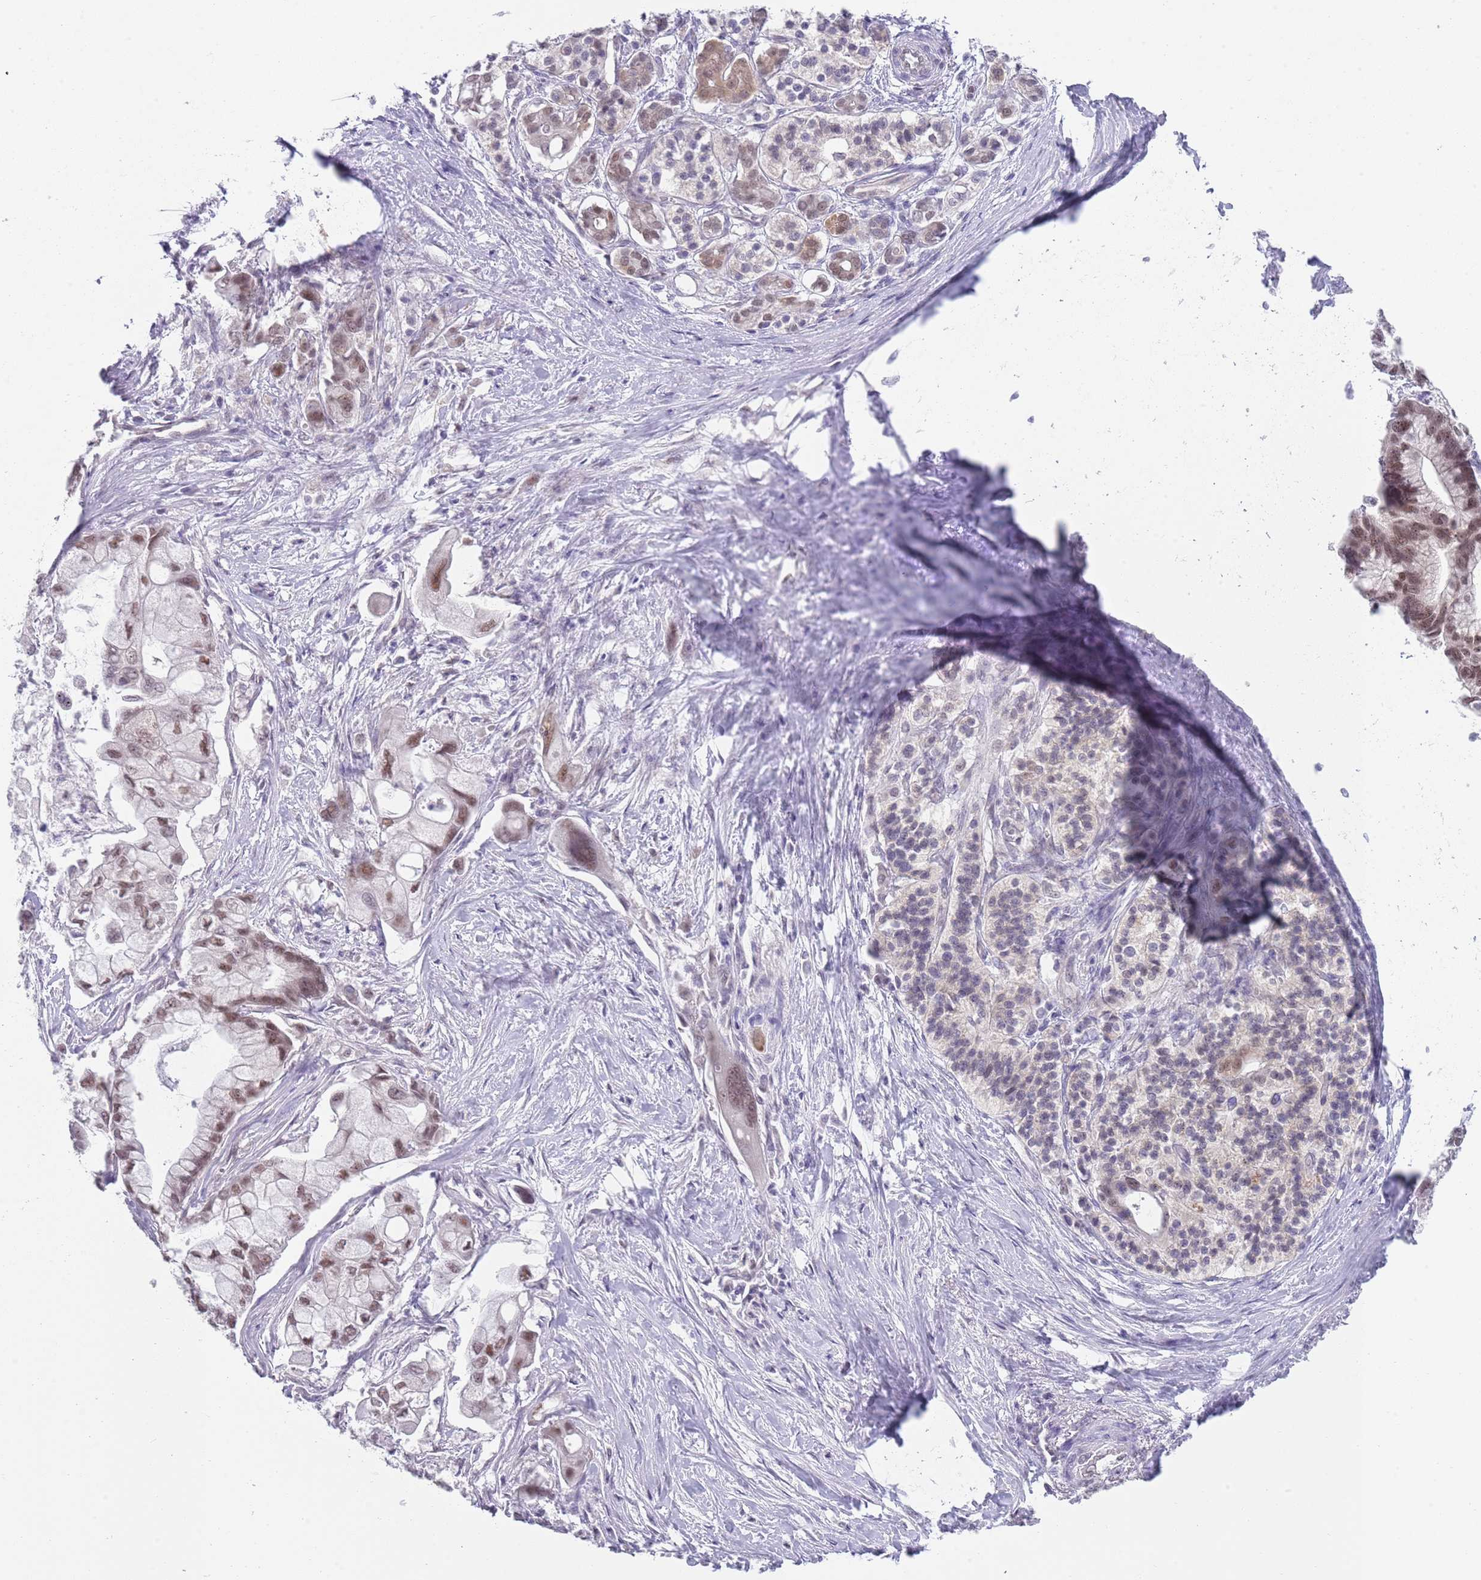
{"staining": {"intensity": "moderate", "quantity": ">75%", "location": "nuclear"}, "tissue": "pancreatic cancer", "cell_type": "Tumor cells", "image_type": "cancer", "snomed": [{"axis": "morphology", "description": "Adenocarcinoma, NOS"}, {"axis": "topography", "description": "Pancreas"}], "caption": "Human pancreatic cancer (adenocarcinoma) stained with a protein marker exhibits moderate staining in tumor cells.", "gene": "SEPHS2", "patient": {"sex": "male", "age": 68}}